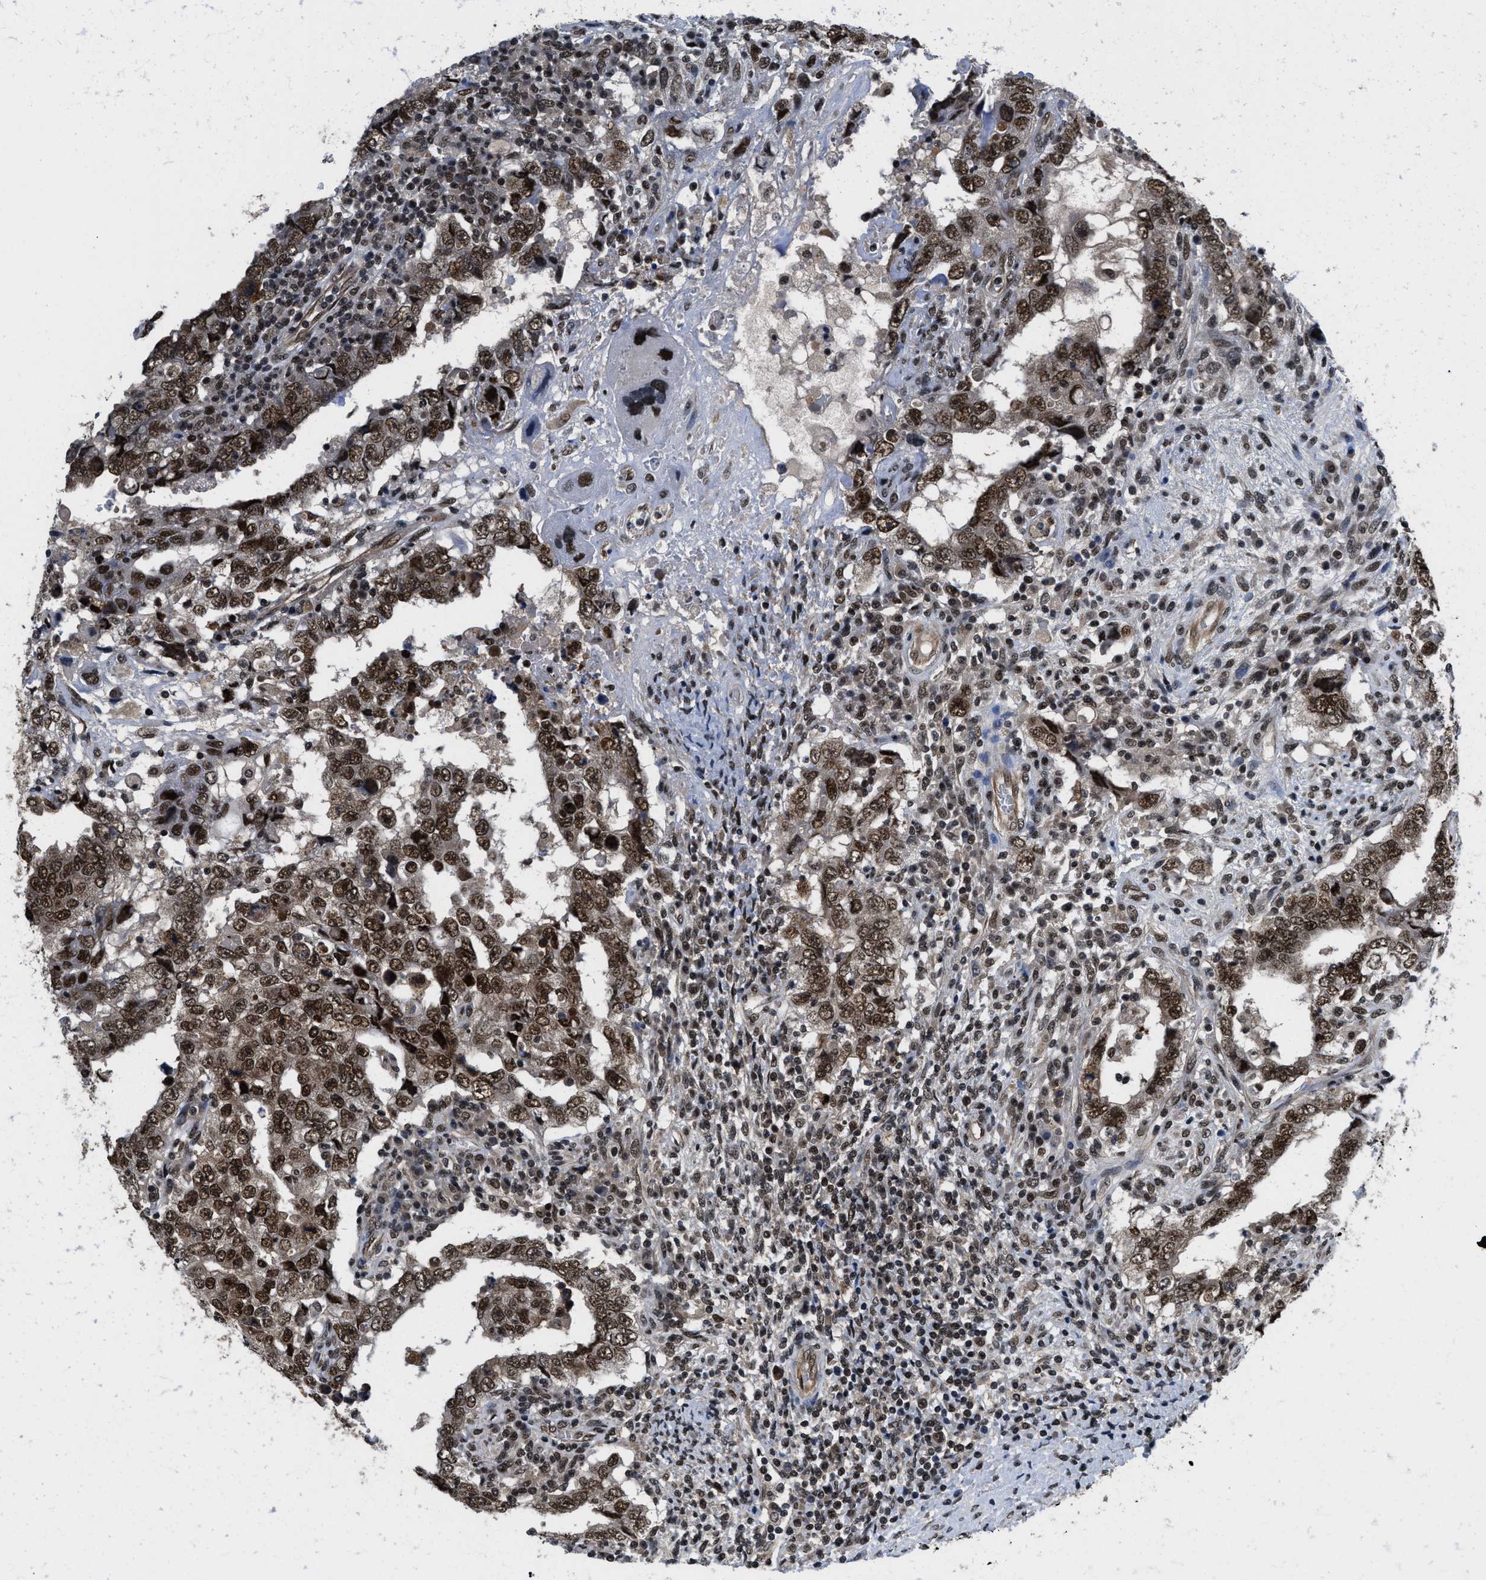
{"staining": {"intensity": "strong", "quantity": ">75%", "location": "nuclear"}, "tissue": "testis cancer", "cell_type": "Tumor cells", "image_type": "cancer", "snomed": [{"axis": "morphology", "description": "Carcinoma, Embryonal, NOS"}, {"axis": "topography", "description": "Testis"}], "caption": "Protein expression by IHC shows strong nuclear expression in about >75% of tumor cells in embryonal carcinoma (testis).", "gene": "SAFB", "patient": {"sex": "male", "age": 26}}